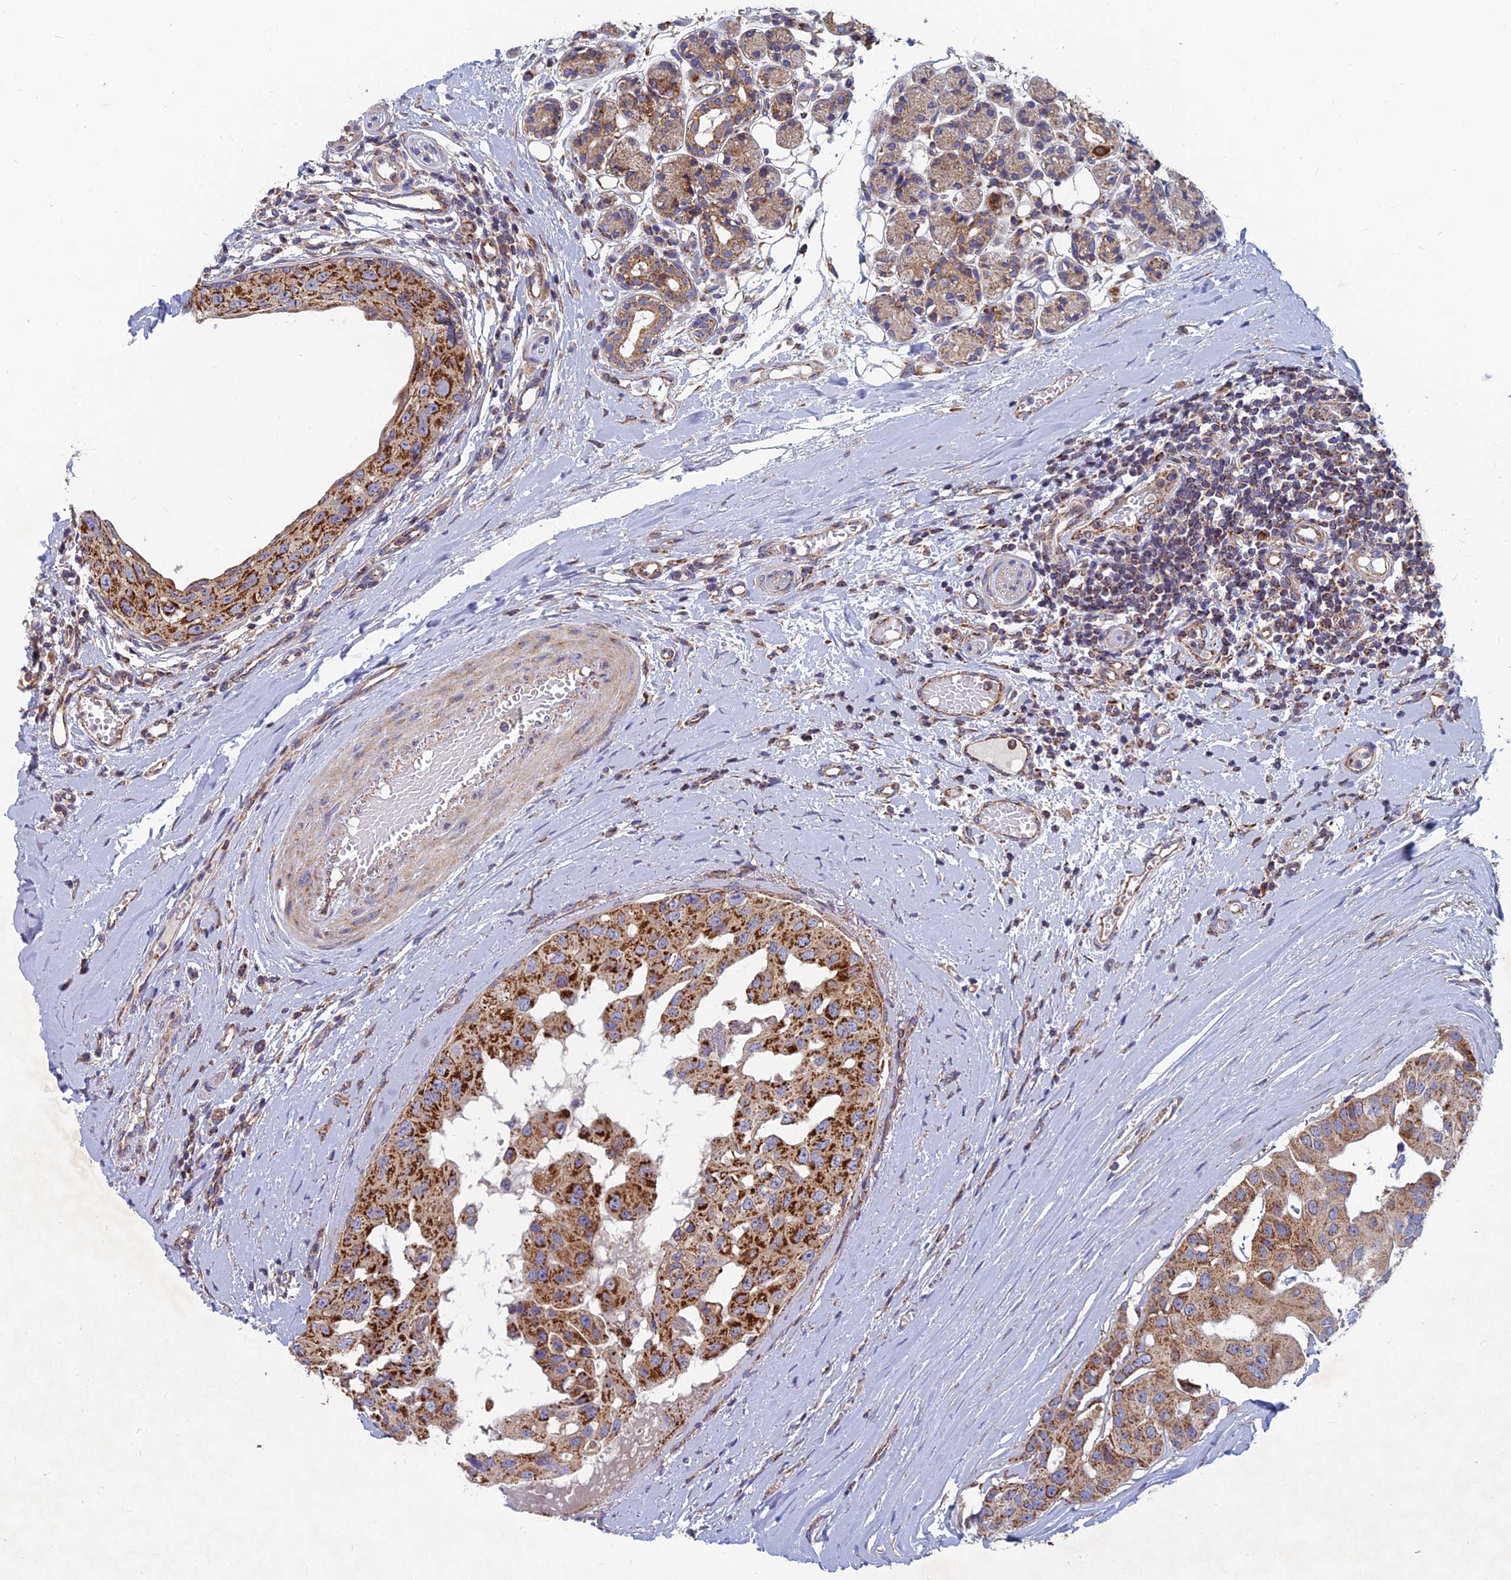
{"staining": {"intensity": "strong", "quantity": ">75%", "location": "cytoplasmic/membranous"}, "tissue": "head and neck cancer", "cell_type": "Tumor cells", "image_type": "cancer", "snomed": [{"axis": "morphology", "description": "Adenocarcinoma, NOS"}, {"axis": "morphology", "description": "Adenocarcinoma, metastatic, NOS"}, {"axis": "topography", "description": "Head-Neck"}], "caption": "A high amount of strong cytoplasmic/membranous staining is identified in approximately >75% of tumor cells in head and neck cancer tissue.", "gene": "MRPS9", "patient": {"sex": "male", "age": 75}}